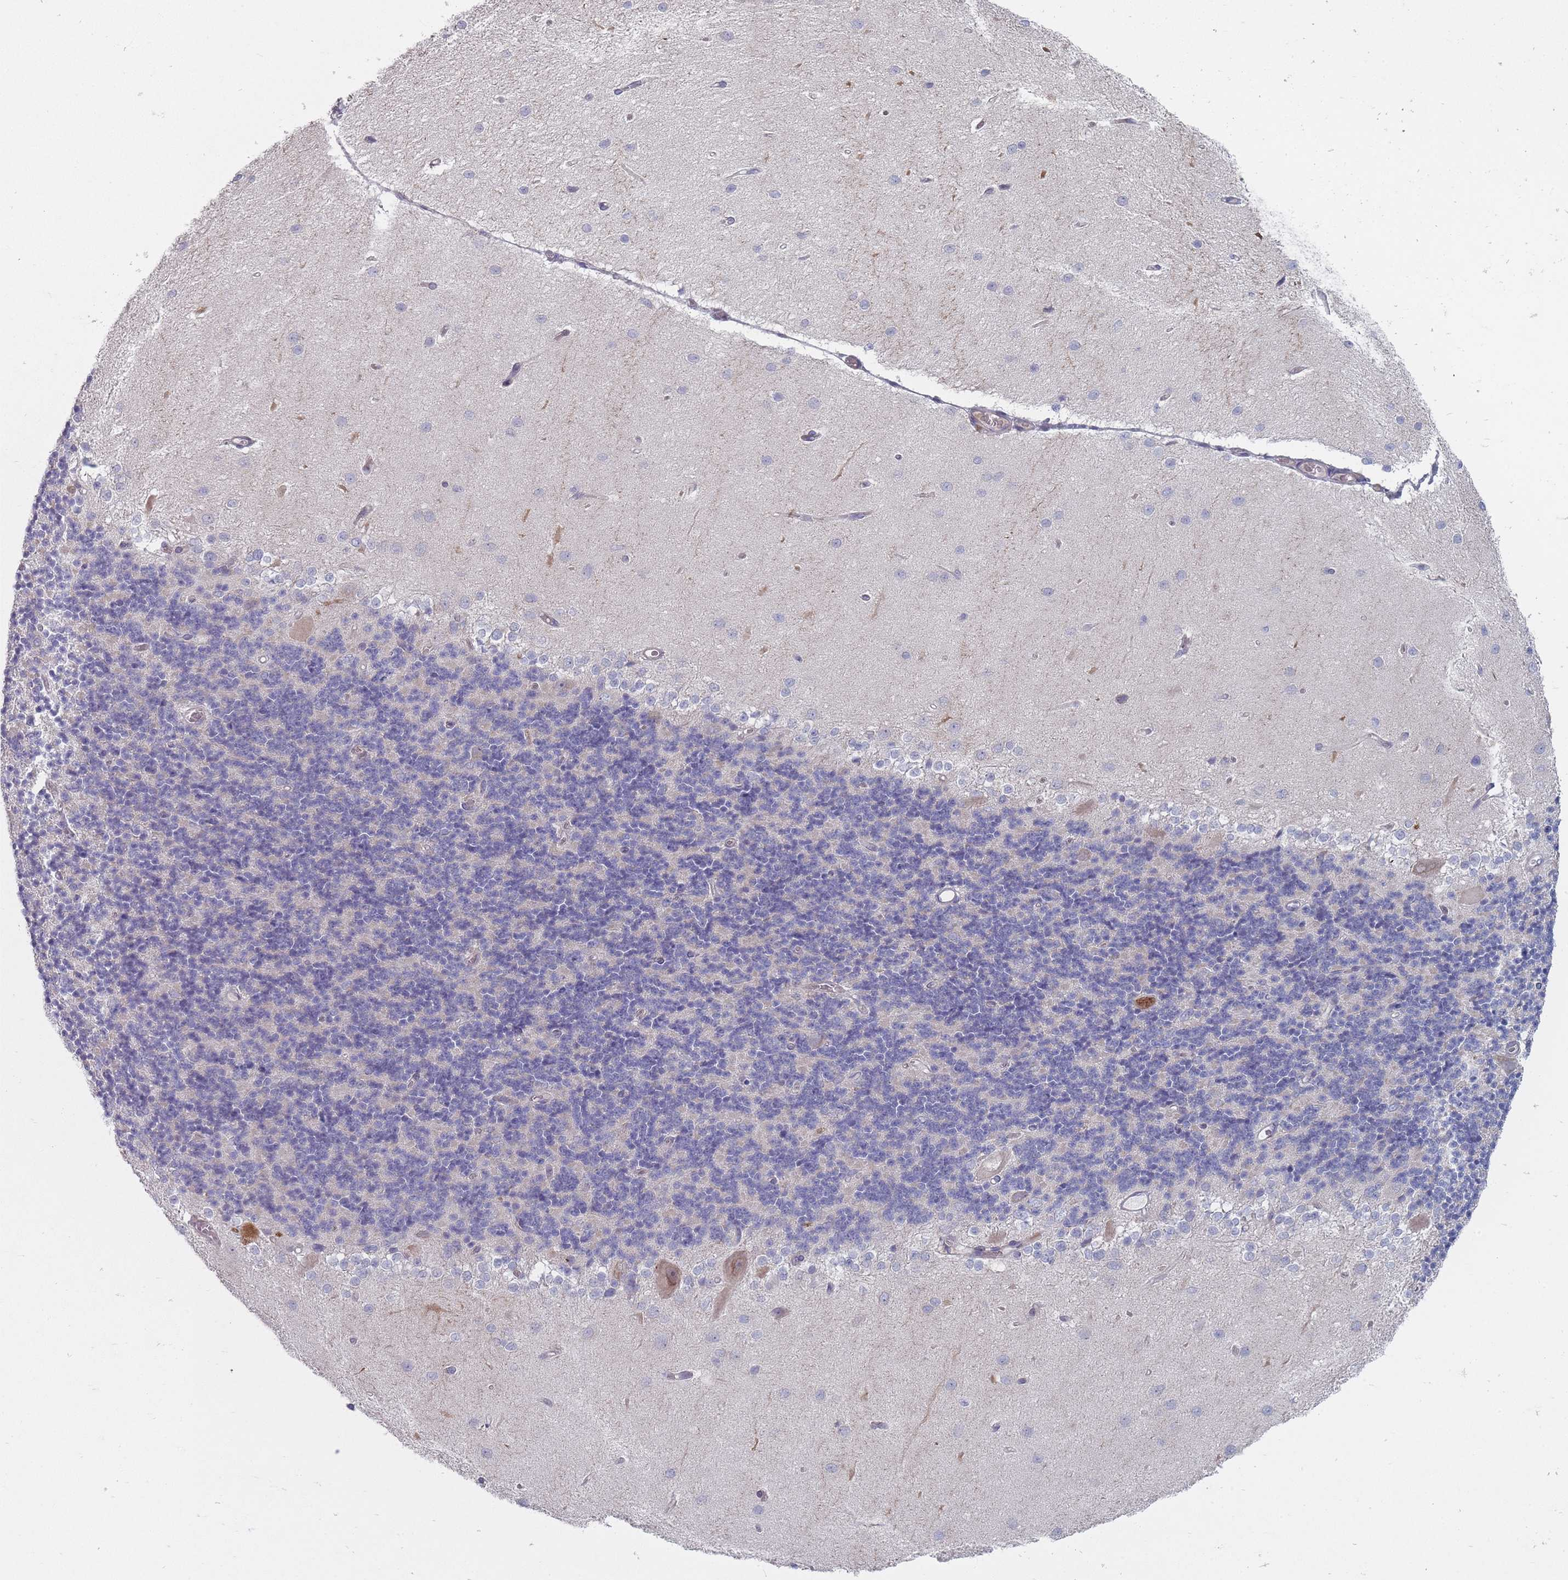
{"staining": {"intensity": "negative", "quantity": "none", "location": "none"}, "tissue": "cerebellum", "cell_type": "Cells in granular layer", "image_type": "normal", "snomed": [{"axis": "morphology", "description": "Normal tissue, NOS"}, {"axis": "topography", "description": "Cerebellum"}], "caption": "Cells in granular layer show no significant staining in benign cerebellum. The staining is performed using DAB brown chromogen with nuclei counter-stained in using hematoxylin.", "gene": "PCDH12", "patient": {"sex": "female", "age": 29}}